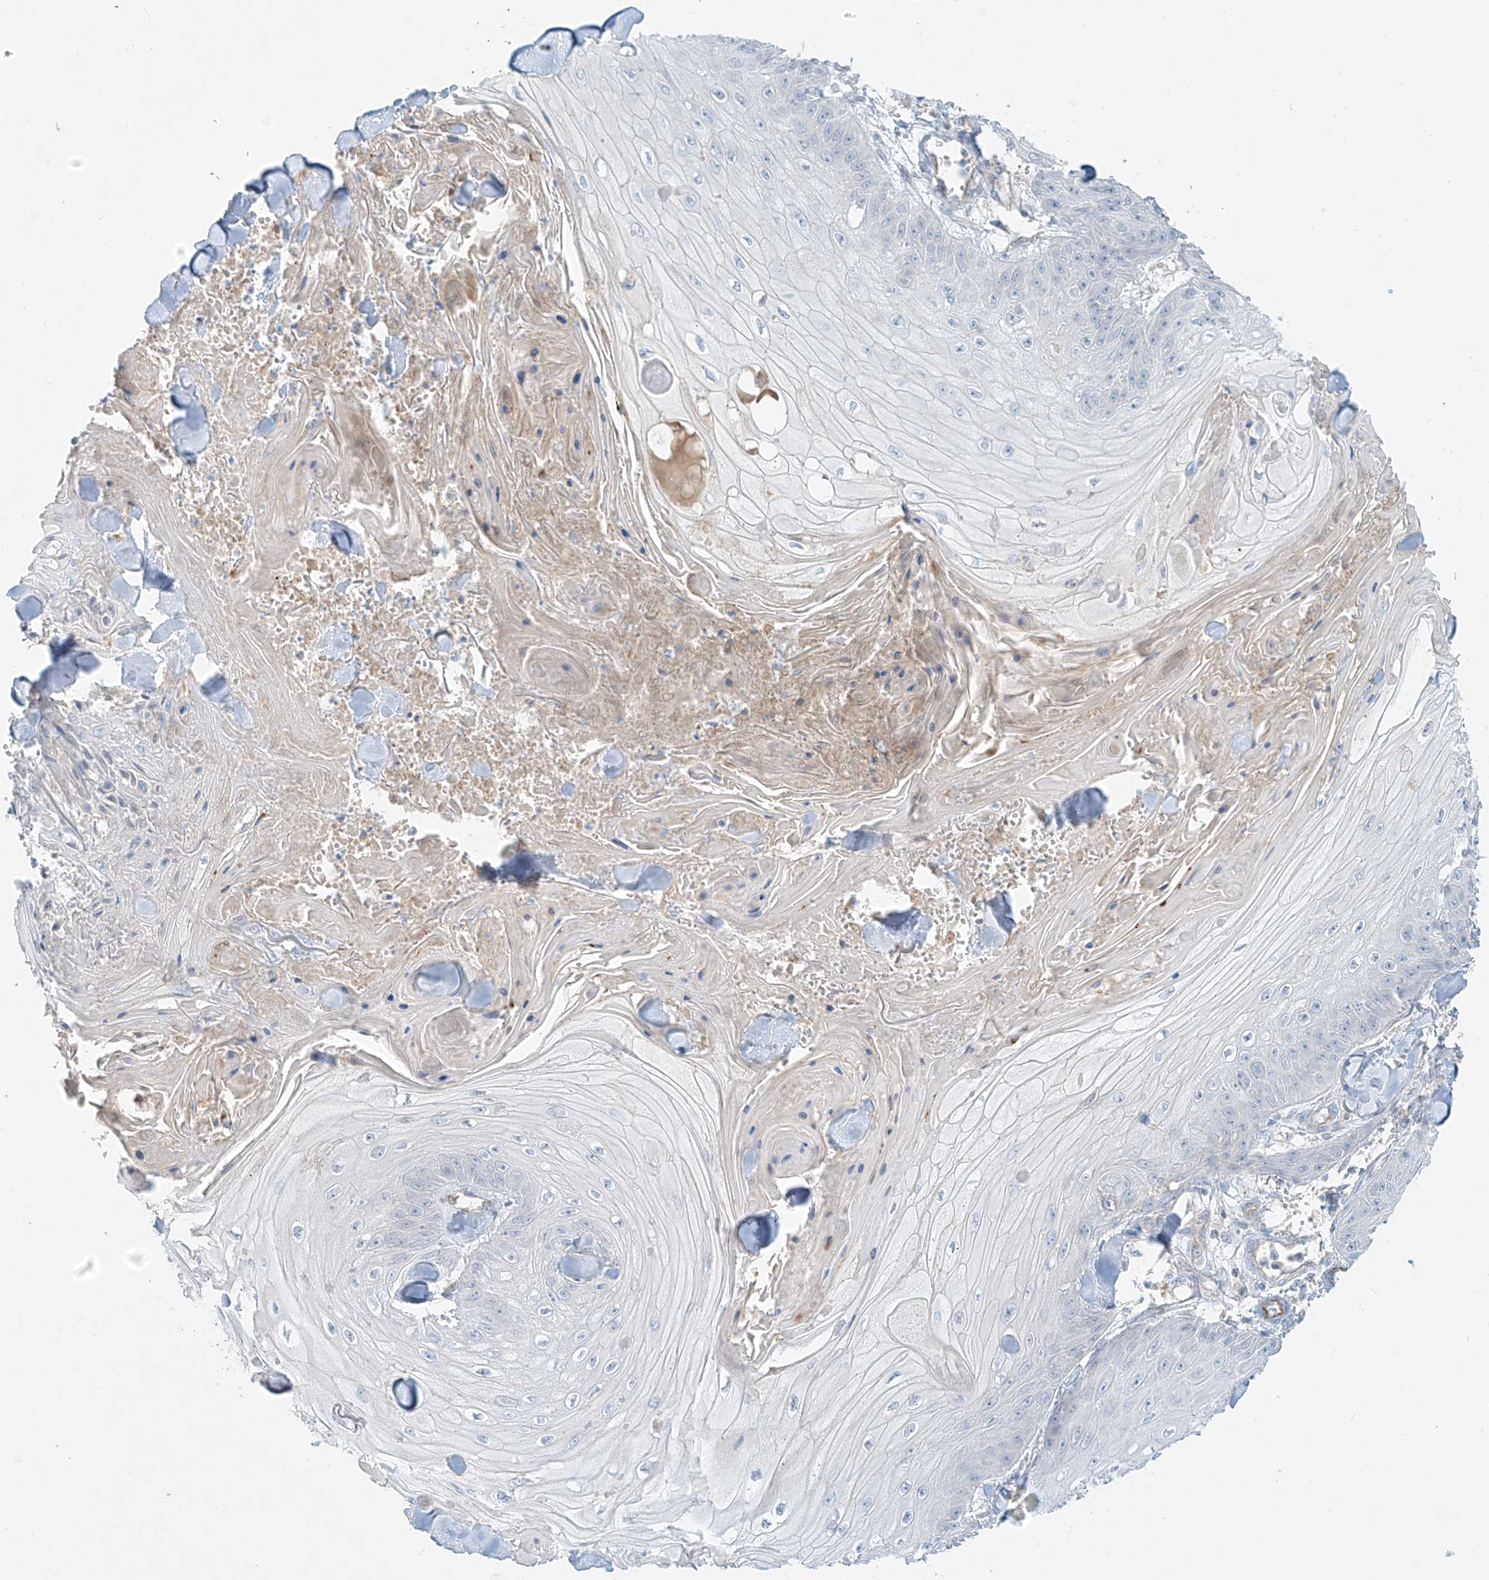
{"staining": {"intensity": "negative", "quantity": "none", "location": "none"}, "tissue": "skin cancer", "cell_type": "Tumor cells", "image_type": "cancer", "snomed": [{"axis": "morphology", "description": "Squamous cell carcinoma, NOS"}, {"axis": "topography", "description": "Skin"}], "caption": "Immunohistochemistry image of neoplastic tissue: squamous cell carcinoma (skin) stained with DAB displays no significant protein staining in tumor cells.", "gene": "C2orf42", "patient": {"sex": "male", "age": 74}}